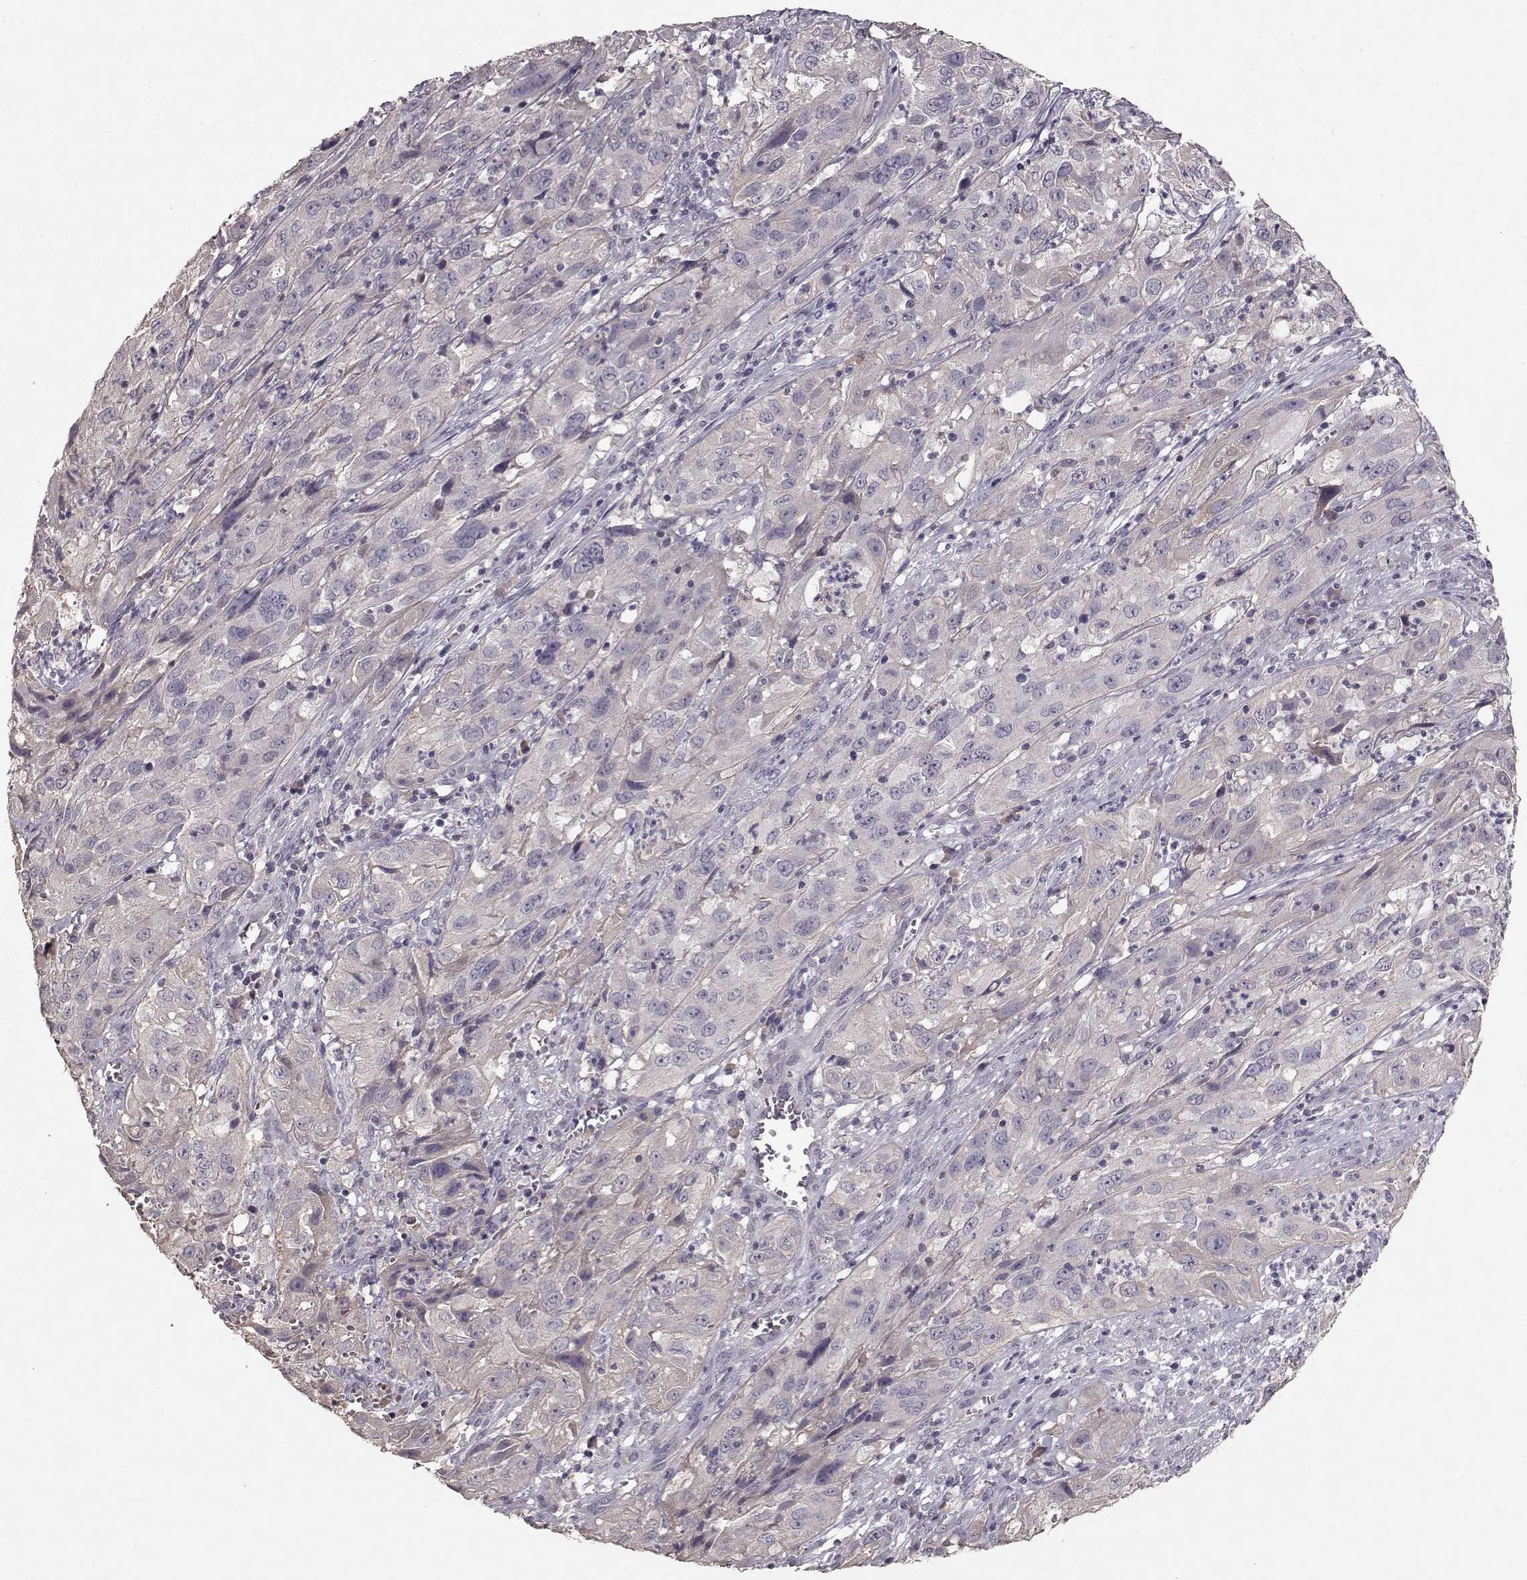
{"staining": {"intensity": "negative", "quantity": "none", "location": "none"}, "tissue": "cervical cancer", "cell_type": "Tumor cells", "image_type": "cancer", "snomed": [{"axis": "morphology", "description": "Squamous cell carcinoma, NOS"}, {"axis": "topography", "description": "Cervix"}], "caption": "Tumor cells are negative for protein expression in human squamous cell carcinoma (cervical).", "gene": "PMCH", "patient": {"sex": "female", "age": 32}}